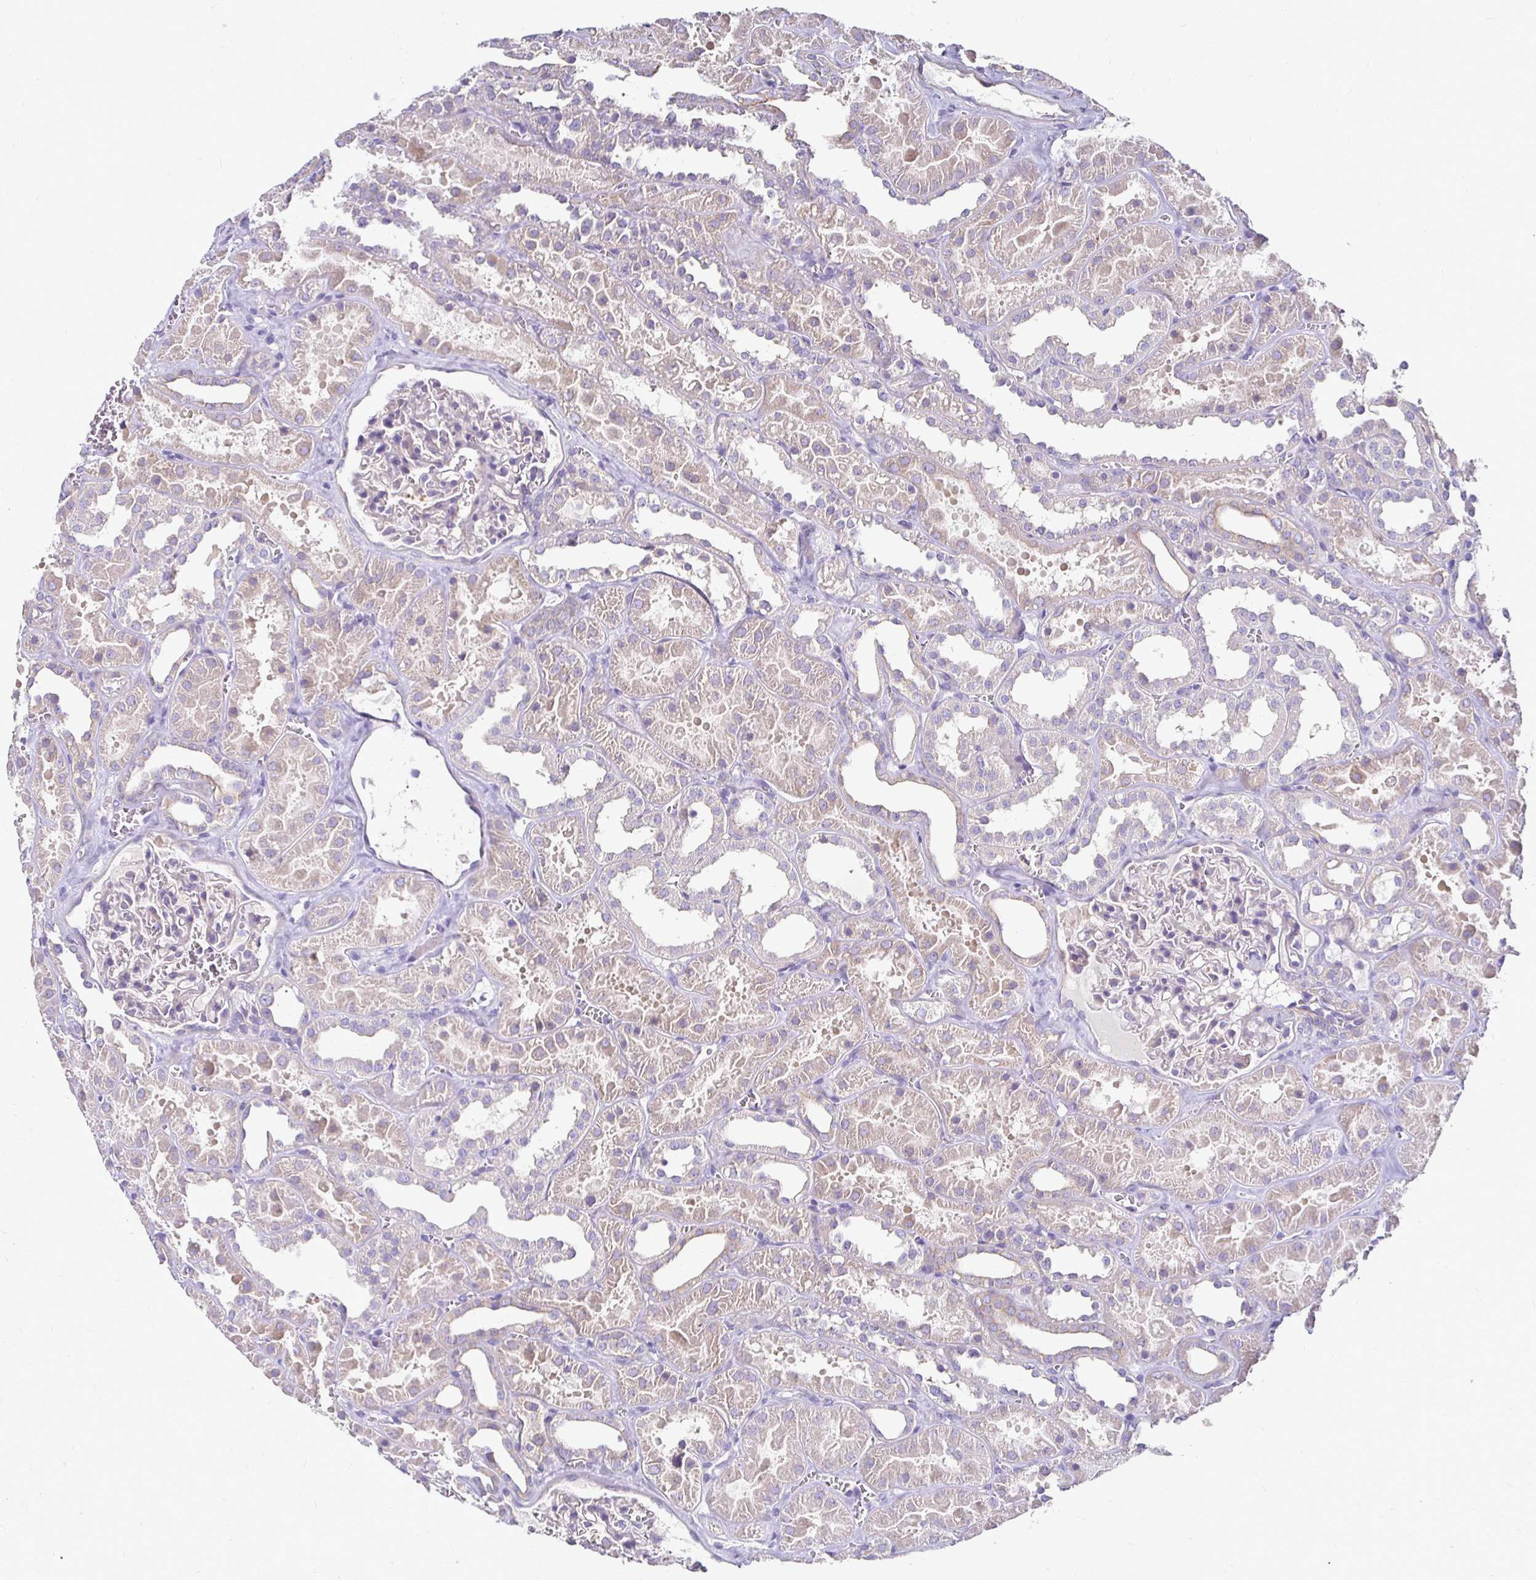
{"staining": {"intensity": "negative", "quantity": "none", "location": "none"}, "tissue": "kidney", "cell_type": "Cells in glomeruli", "image_type": "normal", "snomed": [{"axis": "morphology", "description": "Normal tissue, NOS"}, {"axis": "topography", "description": "Kidney"}], "caption": "DAB immunohistochemical staining of normal kidney reveals no significant staining in cells in glomeruli.", "gene": "AKAP6", "patient": {"sex": "female", "age": 41}}